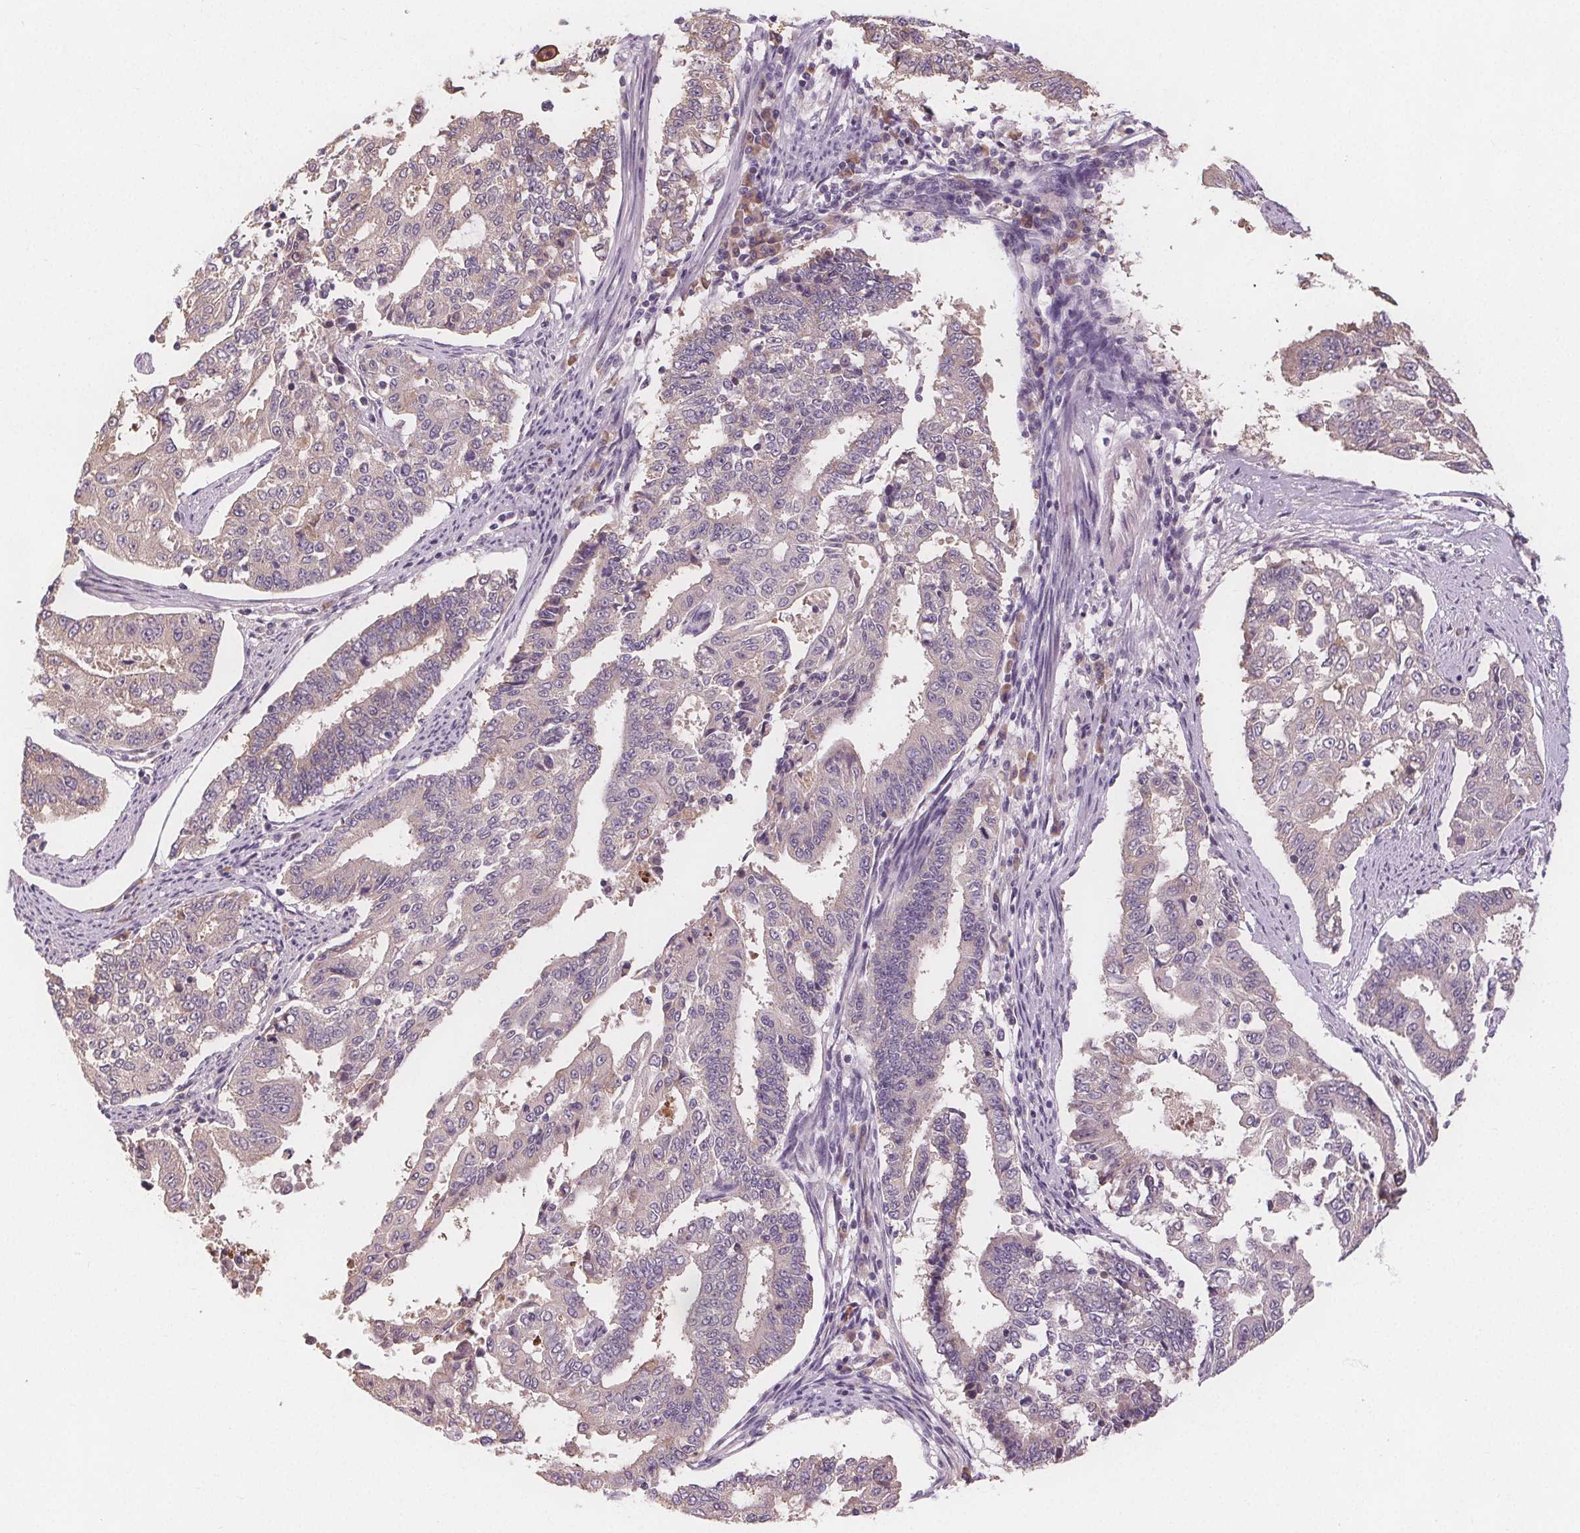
{"staining": {"intensity": "negative", "quantity": "none", "location": "none"}, "tissue": "endometrial cancer", "cell_type": "Tumor cells", "image_type": "cancer", "snomed": [{"axis": "morphology", "description": "Adenocarcinoma, NOS"}, {"axis": "topography", "description": "Uterus"}], "caption": "Tumor cells show no significant protein positivity in endometrial cancer (adenocarcinoma).", "gene": "TMEM80", "patient": {"sex": "female", "age": 59}}